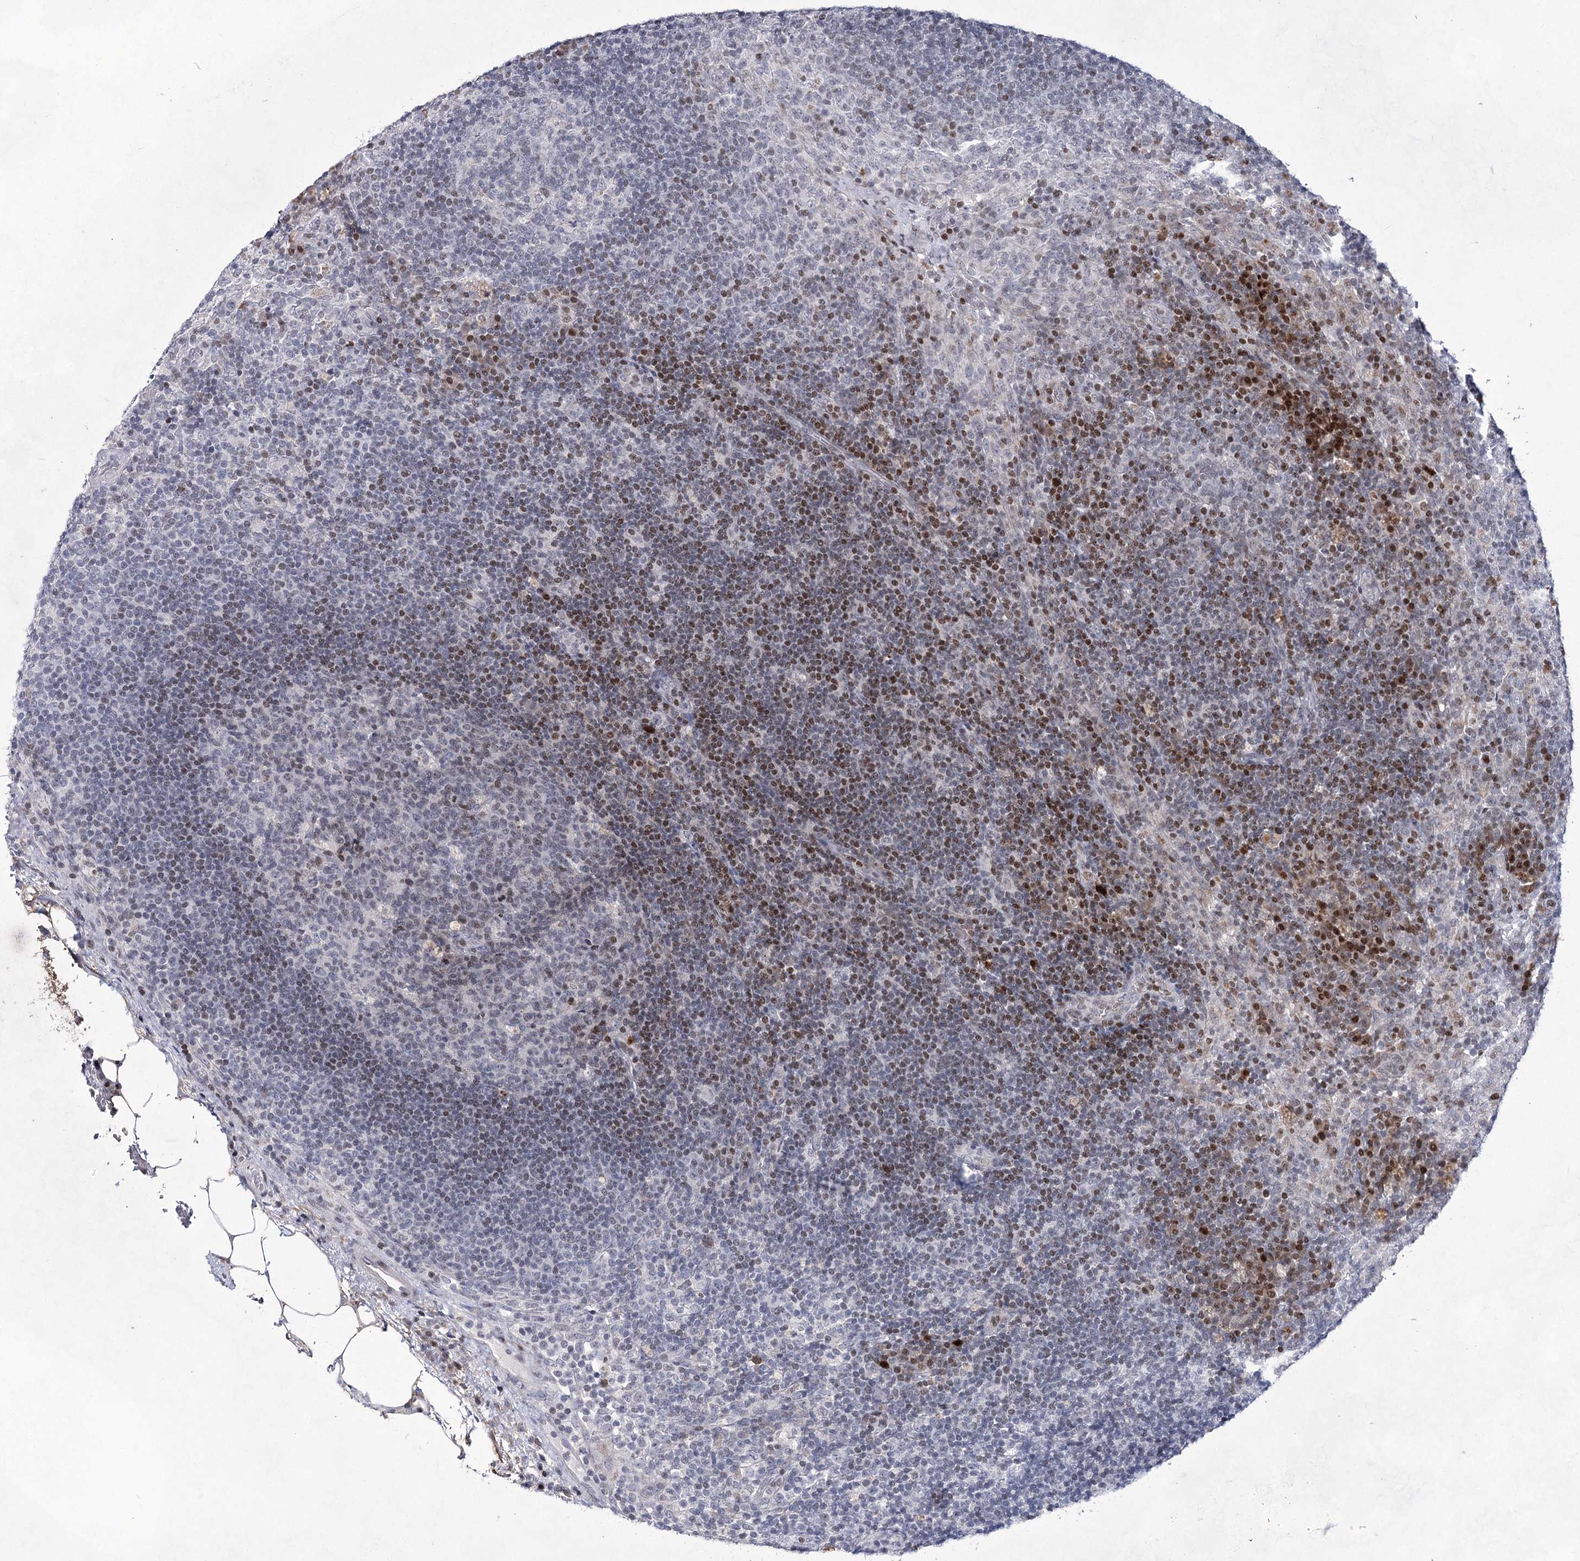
{"staining": {"intensity": "weak", "quantity": "25%-75%", "location": "nuclear"}, "tissue": "lymph node", "cell_type": "Germinal center cells", "image_type": "normal", "snomed": [{"axis": "morphology", "description": "Normal tissue, NOS"}, {"axis": "topography", "description": "Lymph node"}], "caption": "Brown immunohistochemical staining in benign human lymph node reveals weak nuclear staining in about 25%-75% of germinal center cells.", "gene": "UGDH", "patient": {"sex": "female", "age": 70}}